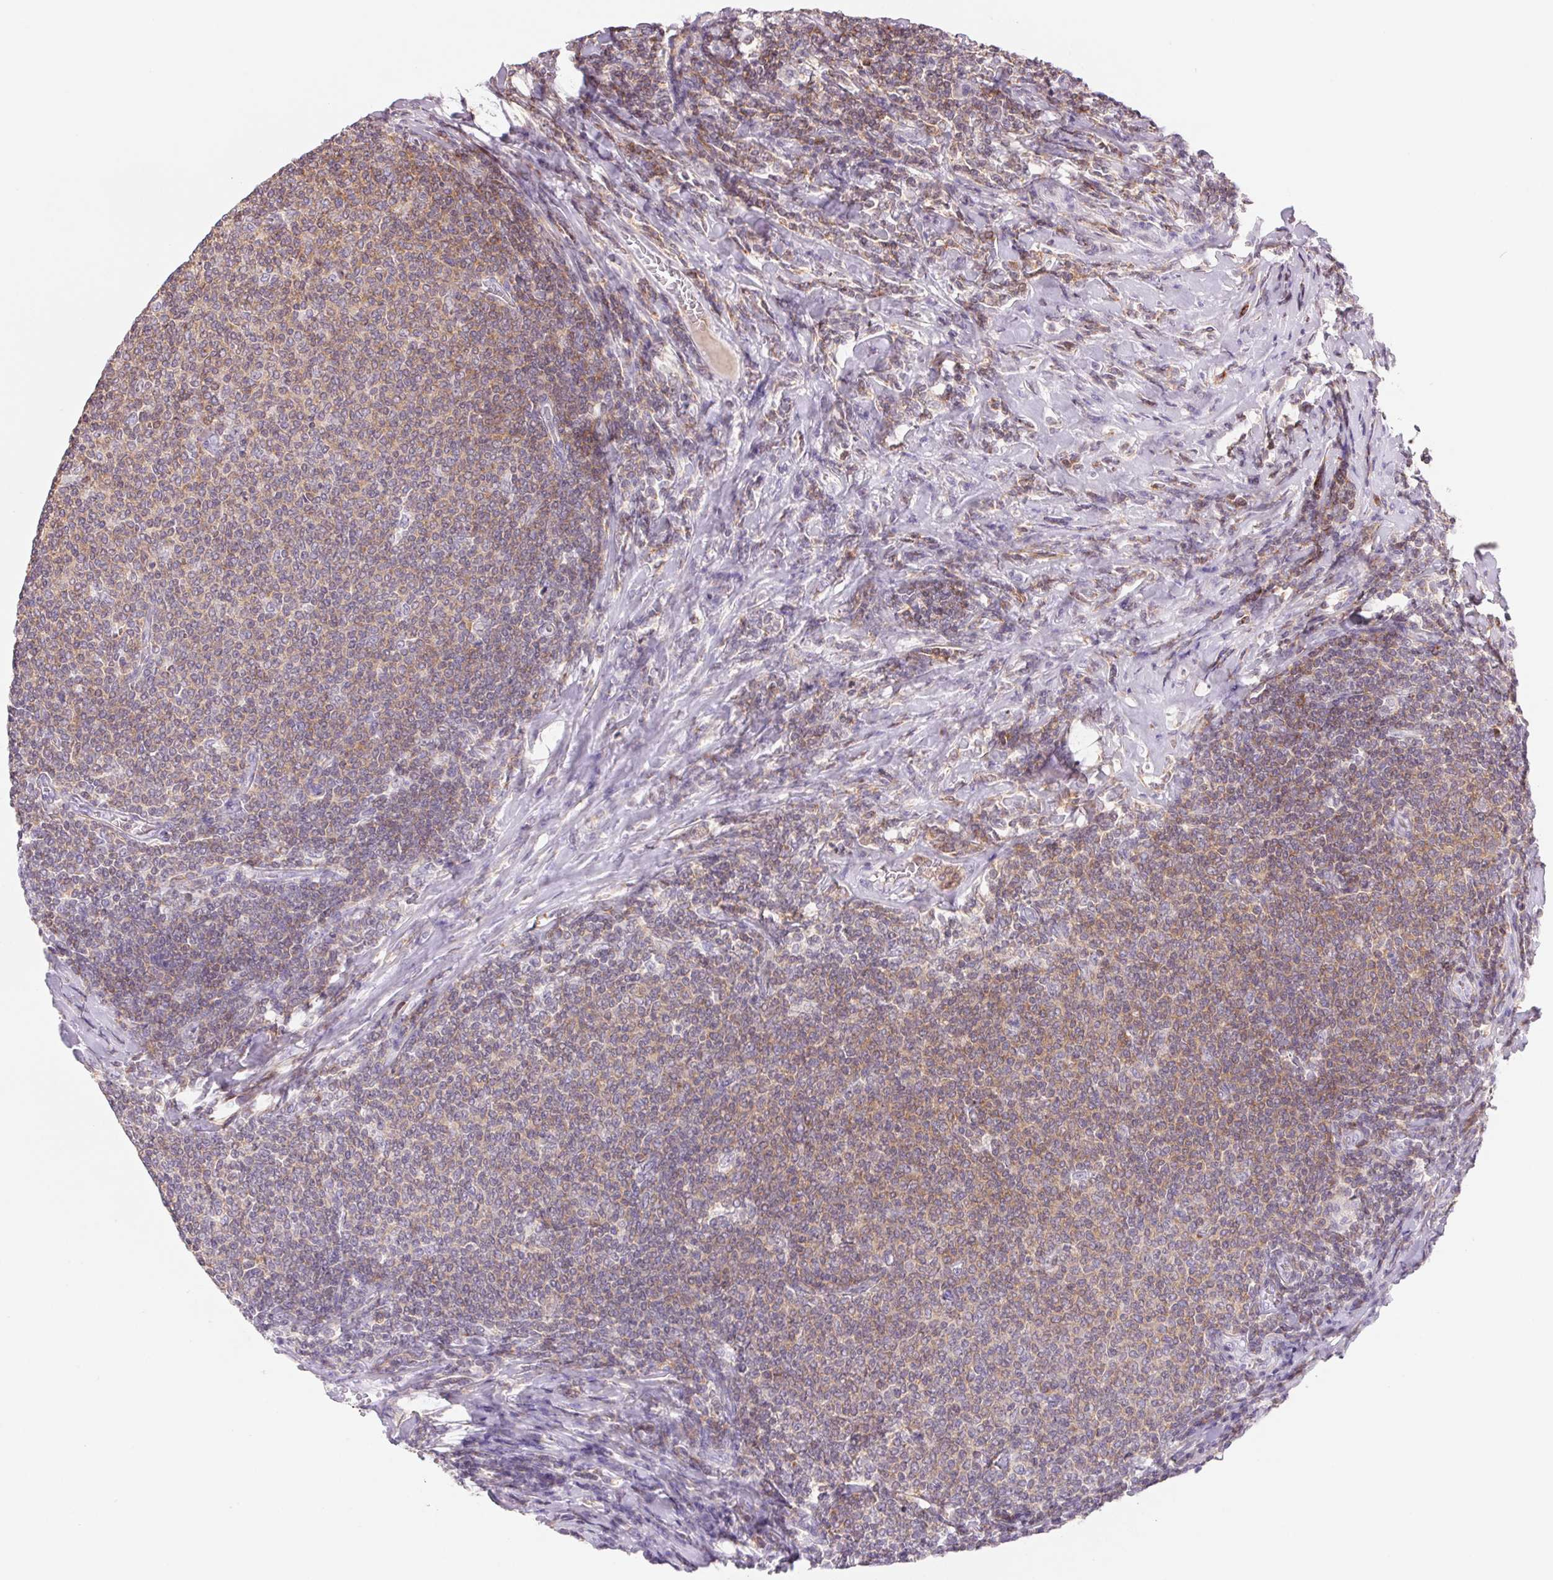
{"staining": {"intensity": "weak", "quantity": "25%-75%", "location": "cytoplasmic/membranous"}, "tissue": "lymphoma", "cell_type": "Tumor cells", "image_type": "cancer", "snomed": [{"axis": "morphology", "description": "Malignant lymphoma, non-Hodgkin's type, Low grade"}, {"axis": "topography", "description": "Lymph node"}], "caption": "Immunohistochemical staining of lymphoma demonstrates low levels of weak cytoplasmic/membranous positivity in about 25%-75% of tumor cells. (Brightfield microscopy of DAB IHC at high magnification).", "gene": "KIF26A", "patient": {"sex": "male", "age": 52}}